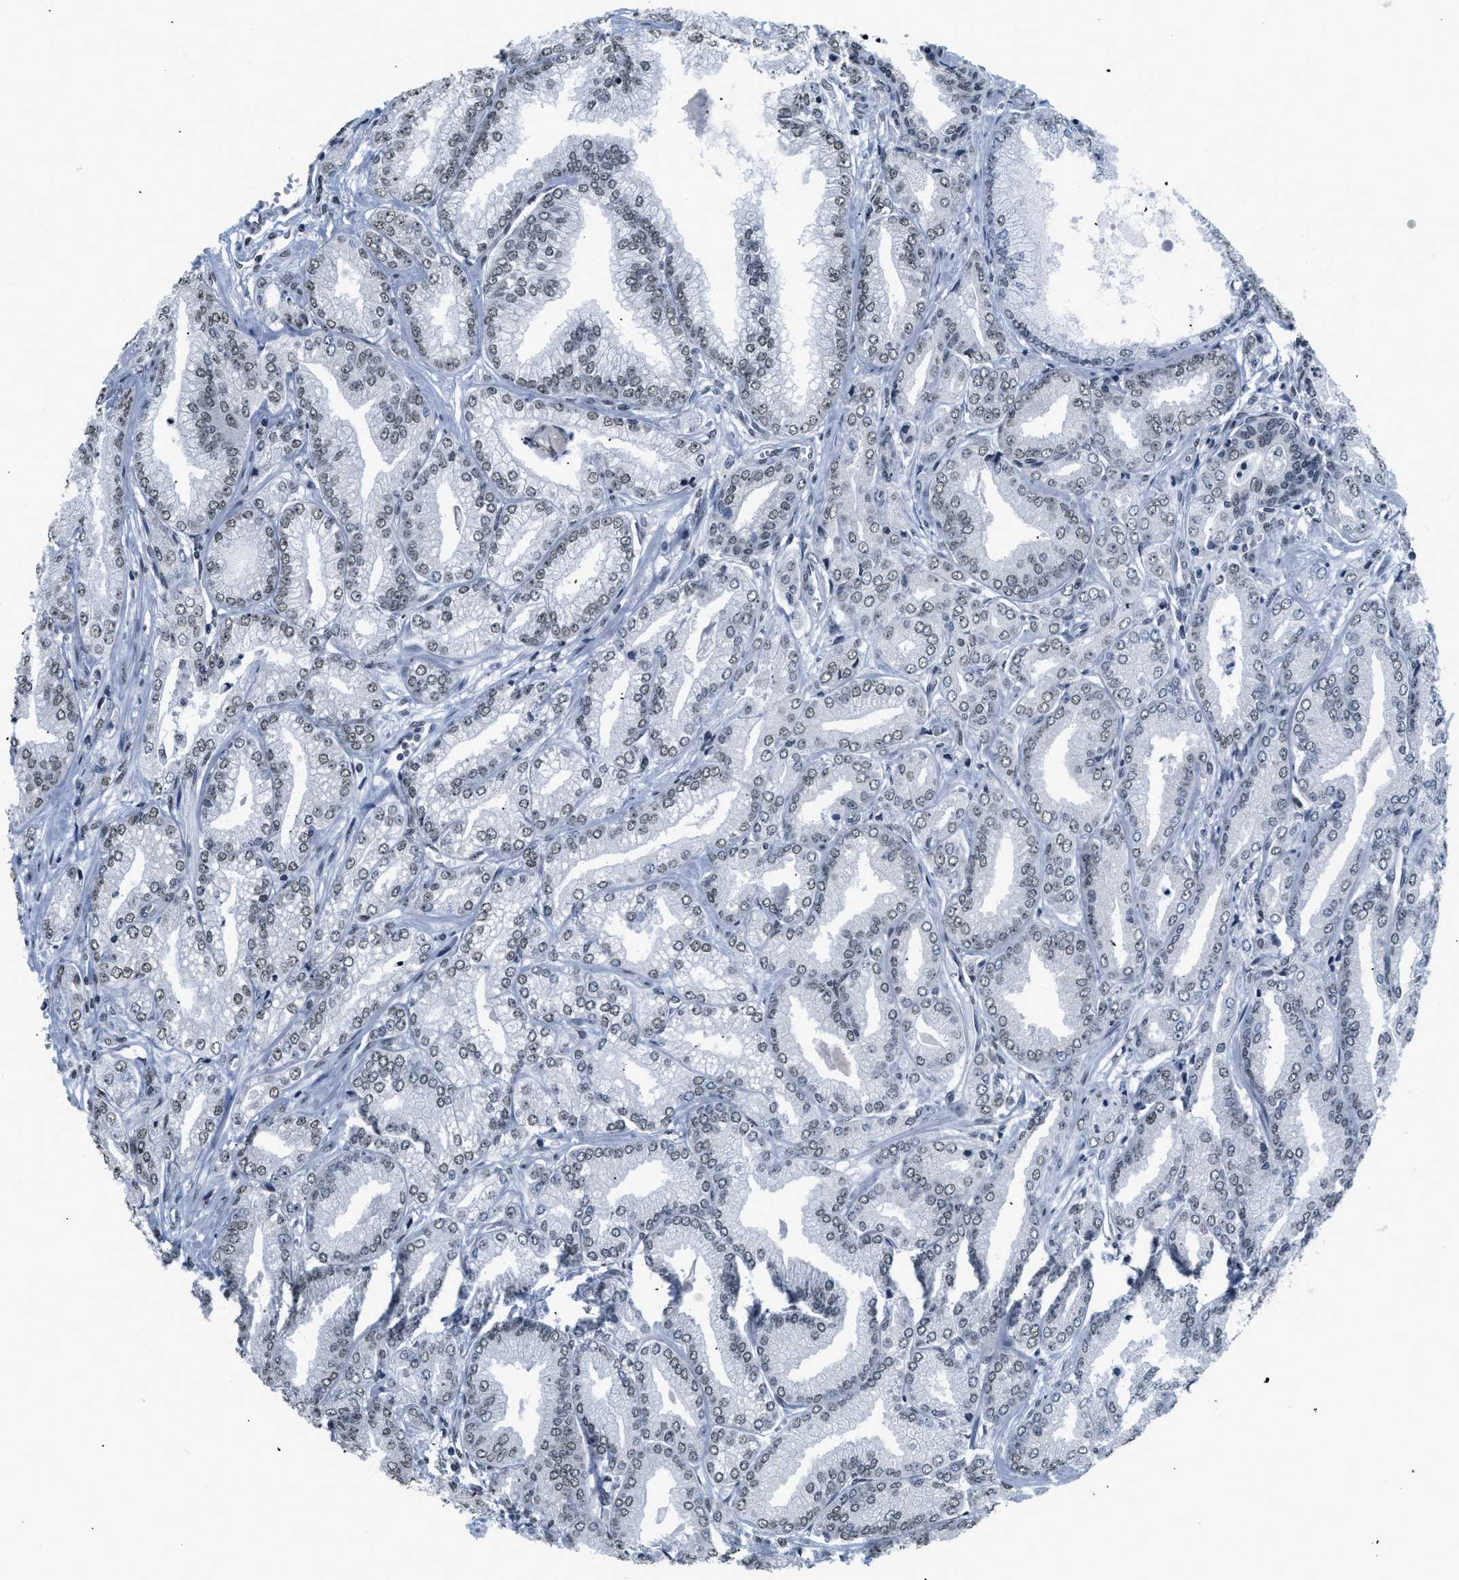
{"staining": {"intensity": "weak", "quantity": "<25%", "location": "nuclear"}, "tissue": "prostate cancer", "cell_type": "Tumor cells", "image_type": "cancer", "snomed": [{"axis": "morphology", "description": "Adenocarcinoma, Low grade"}, {"axis": "topography", "description": "Prostate"}], "caption": "Image shows no protein expression in tumor cells of adenocarcinoma (low-grade) (prostate) tissue.", "gene": "RAF1", "patient": {"sex": "male", "age": 52}}